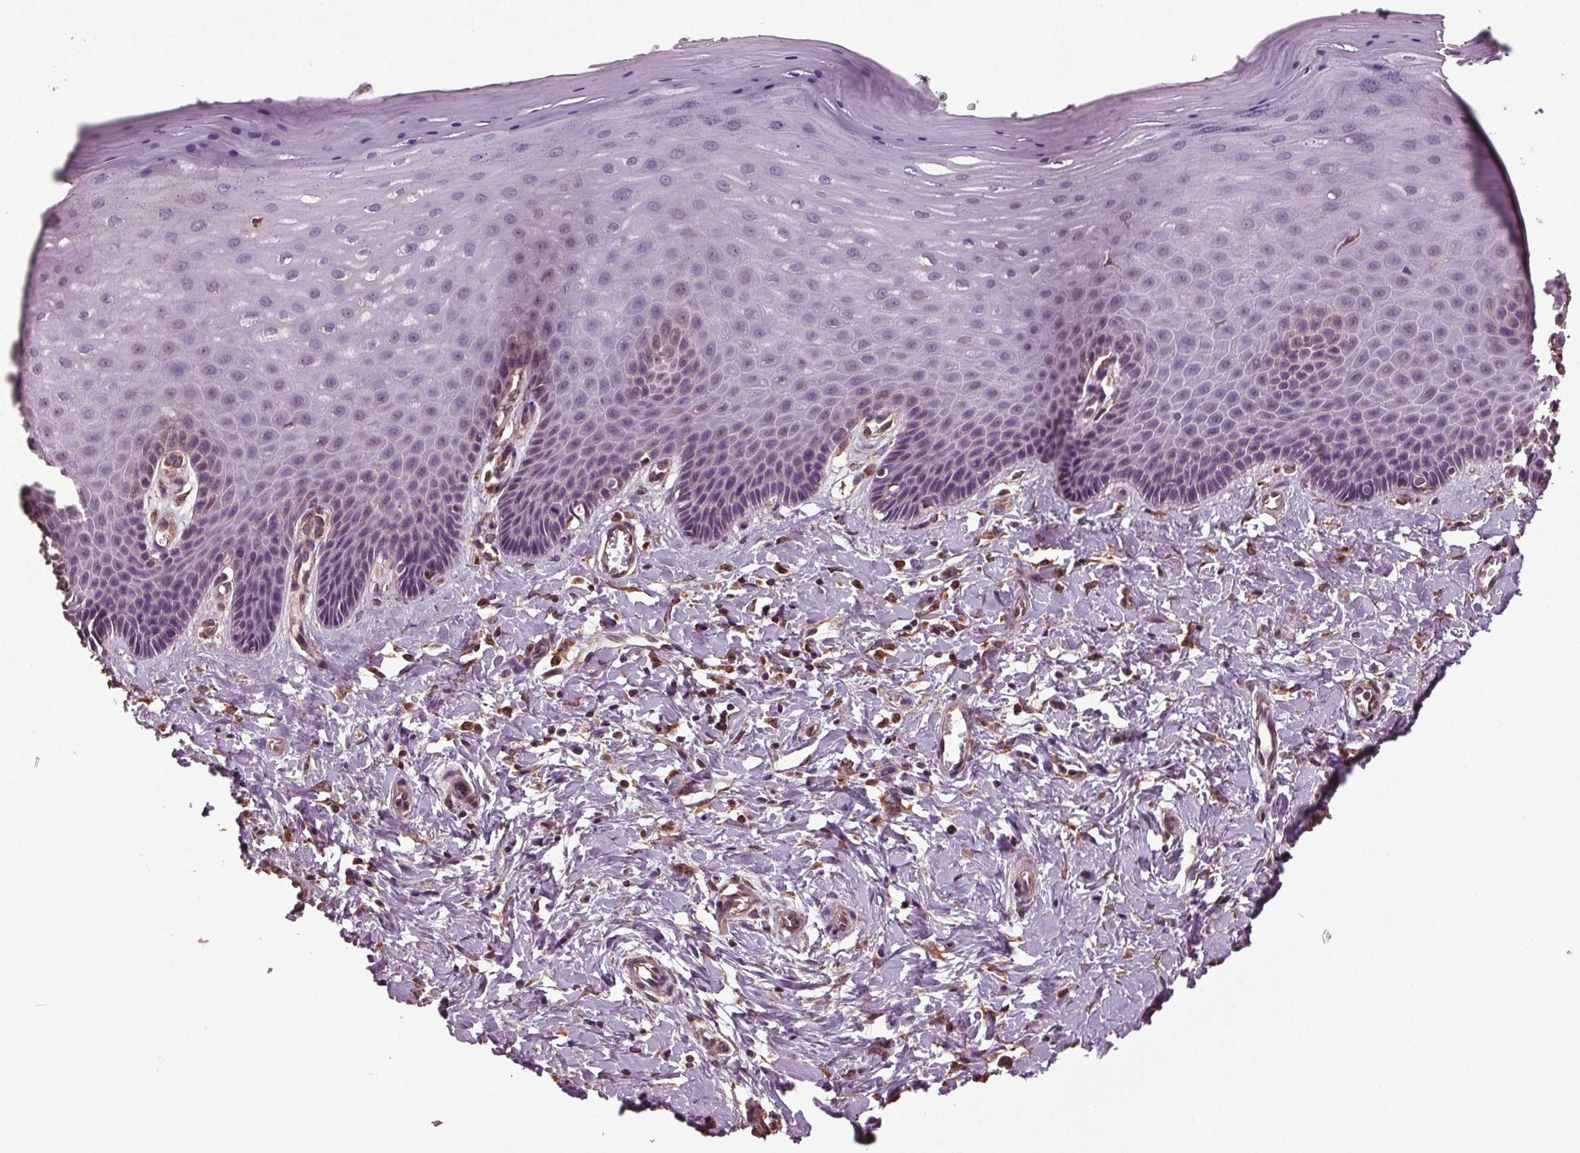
{"staining": {"intensity": "weak", "quantity": "<25%", "location": "cytoplasmic/membranous"}, "tissue": "vagina", "cell_type": "Squamous epithelial cells", "image_type": "normal", "snomed": [{"axis": "morphology", "description": "Normal tissue, NOS"}, {"axis": "topography", "description": "Vagina"}], "caption": "Protein analysis of normal vagina reveals no significant expression in squamous epithelial cells. (DAB (3,3'-diaminobenzidine) immunohistochemistry (IHC), high magnification).", "gene": "RNPEP", "patient": {"sex": "female", "age": 83}}